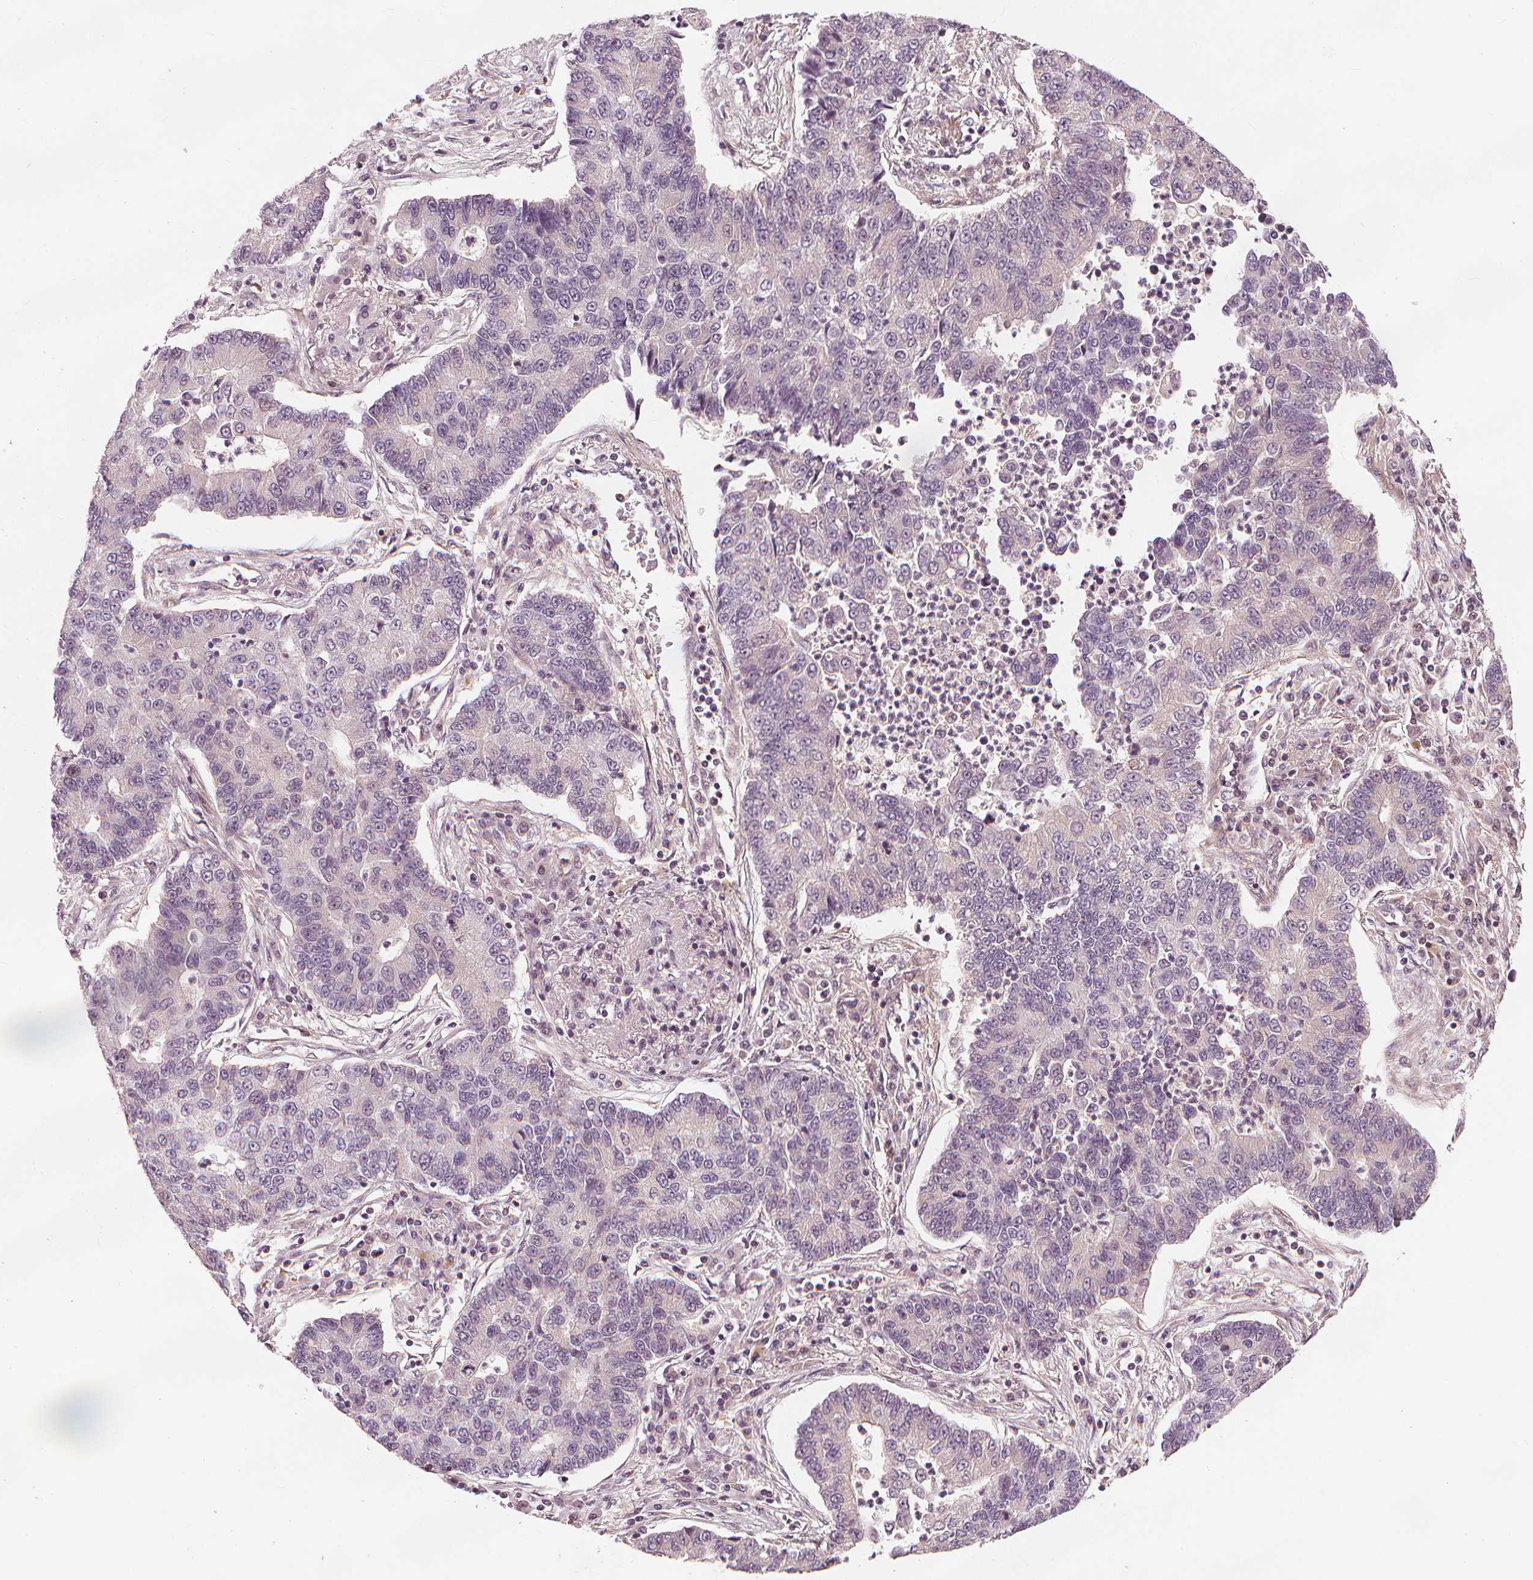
{"staining": {"intensity": "negative", "quantity": "none", "location": "none"}, "tissue": "lung cancer", "cell_type": "Tumor cells", "image_type": "cancer", "snomed": [{"axis": "morphology", "description": "Adenocarcinoma, NOS"}, {"axis": "topography", "description": "Lung"}], "caption": "This is a micrograph of IHC staining of lung cancer (adenocarcinoma), which shows no staining in tumor cells.", "gene": "SLC34A1", "patient": {"sex": "female", "age": 57}}